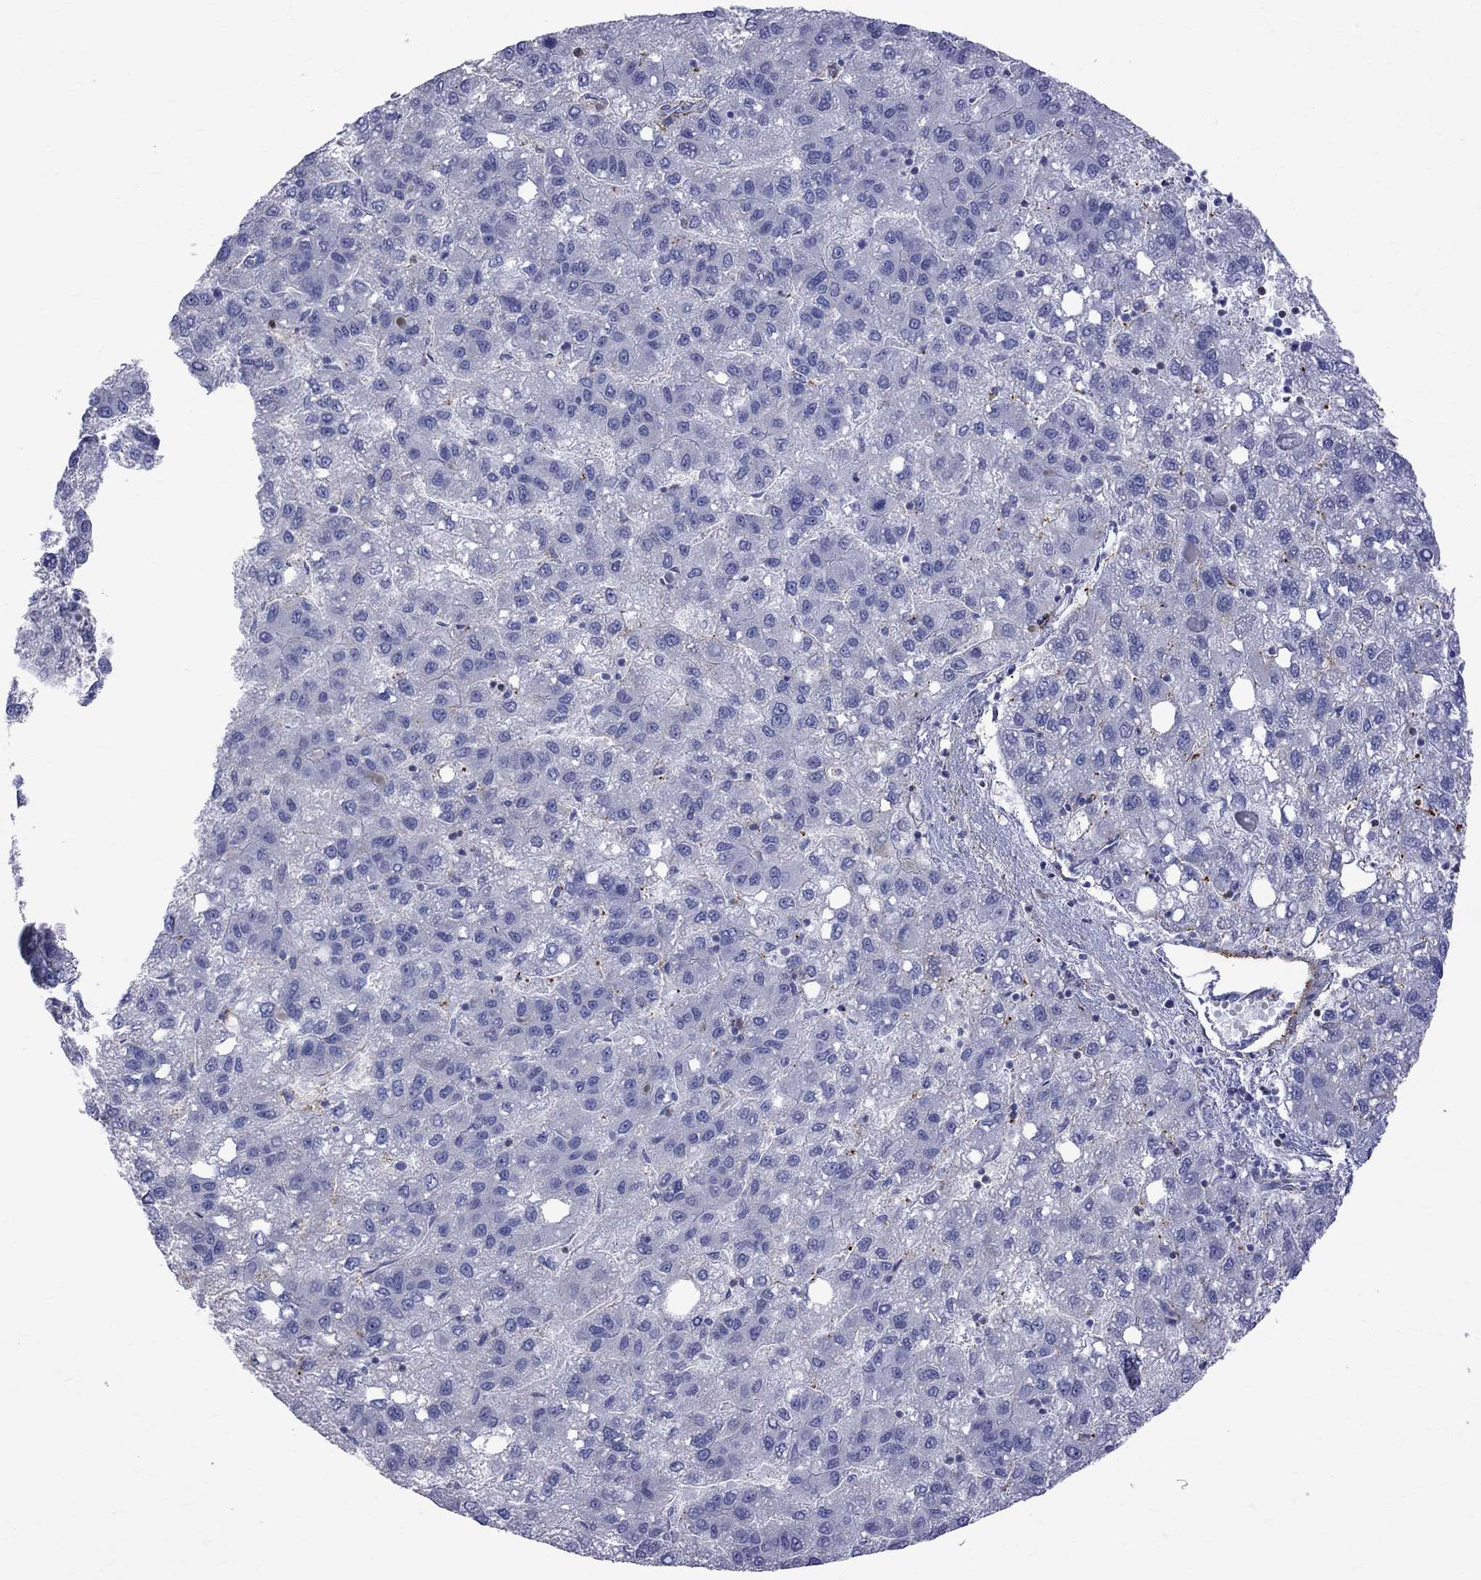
{"staining": {"intensity": "negative", "quantity": "none", "location": "none"}, "tissue": "liver cancer", "cell_type": "Tumor cells", "image_type": "cancer", "snomed": [{"axis": "morphology", "description": "Carcinoma, Hepatocellular, NOS"}, {"axis": "topography", "description": "Liver"}], "caption": "Liver cancer was stained to show a protein in brown. There is no significant staining in tumor cells.", "gene": "S100A3", "patient": {"sex": "female", "age": 82}}